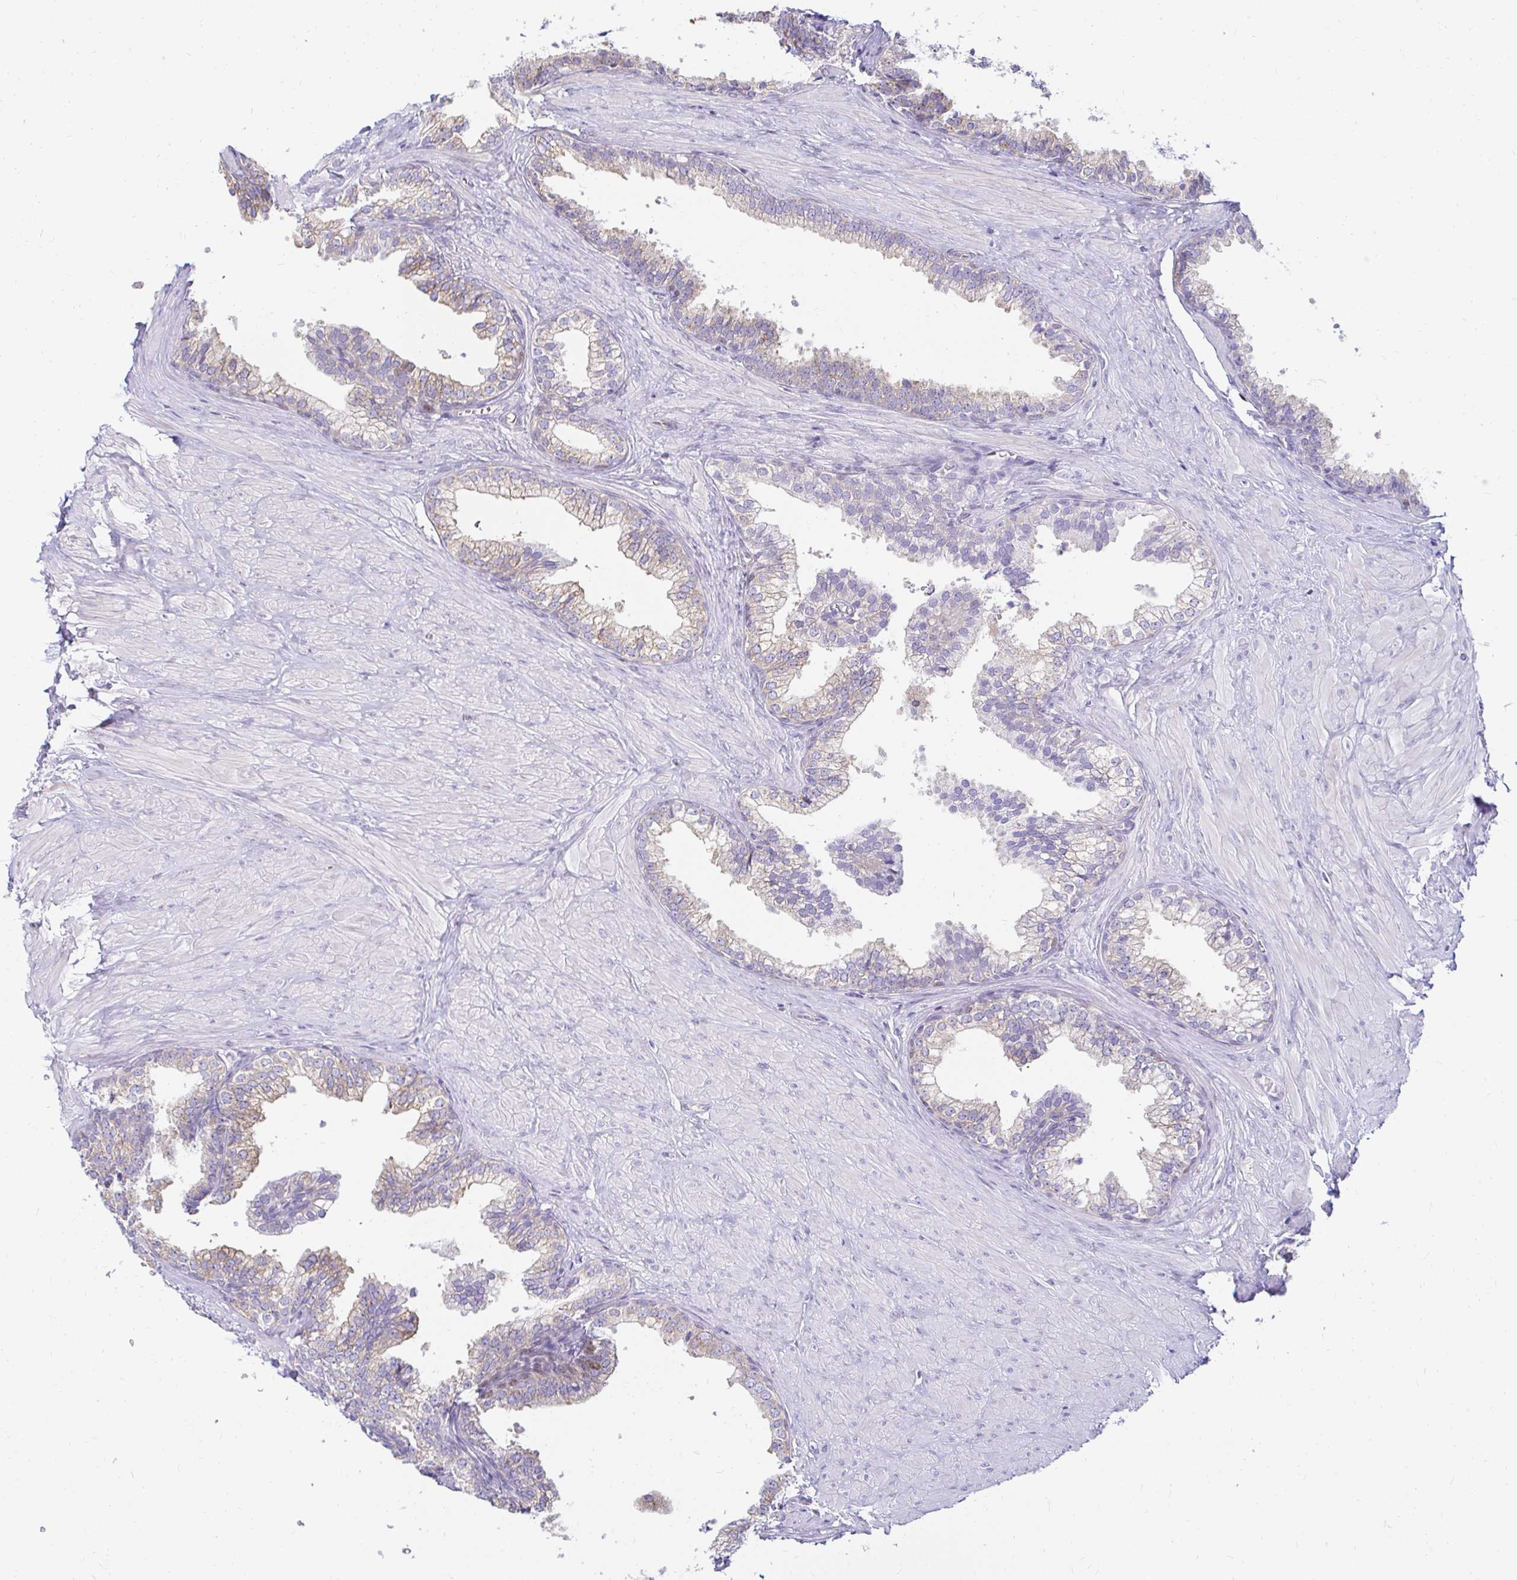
{"staining": {"intensity": "weak", "quantity": "25%-75%", "location": "cytoplasmic/membranous"}, "tissue": "prostate", "cell_type": "Glandular cells", "image_type": "normal", "snomed": [{"axis": "morphology", "description": "Normal tissue, NOS"}, {"axis": "topography", "description": "Prostate"}, {"axis": "topography", "description": "Peripheral nerve tissue"}], "caption": "The immunohistochemical stain highlights weak cytoplasmic/membranous expression in glandular cells of normal prostate. Nuclei are stained in blue.", "gene": "CAPSL", "patient": {"sex": "male", "age": 55}}